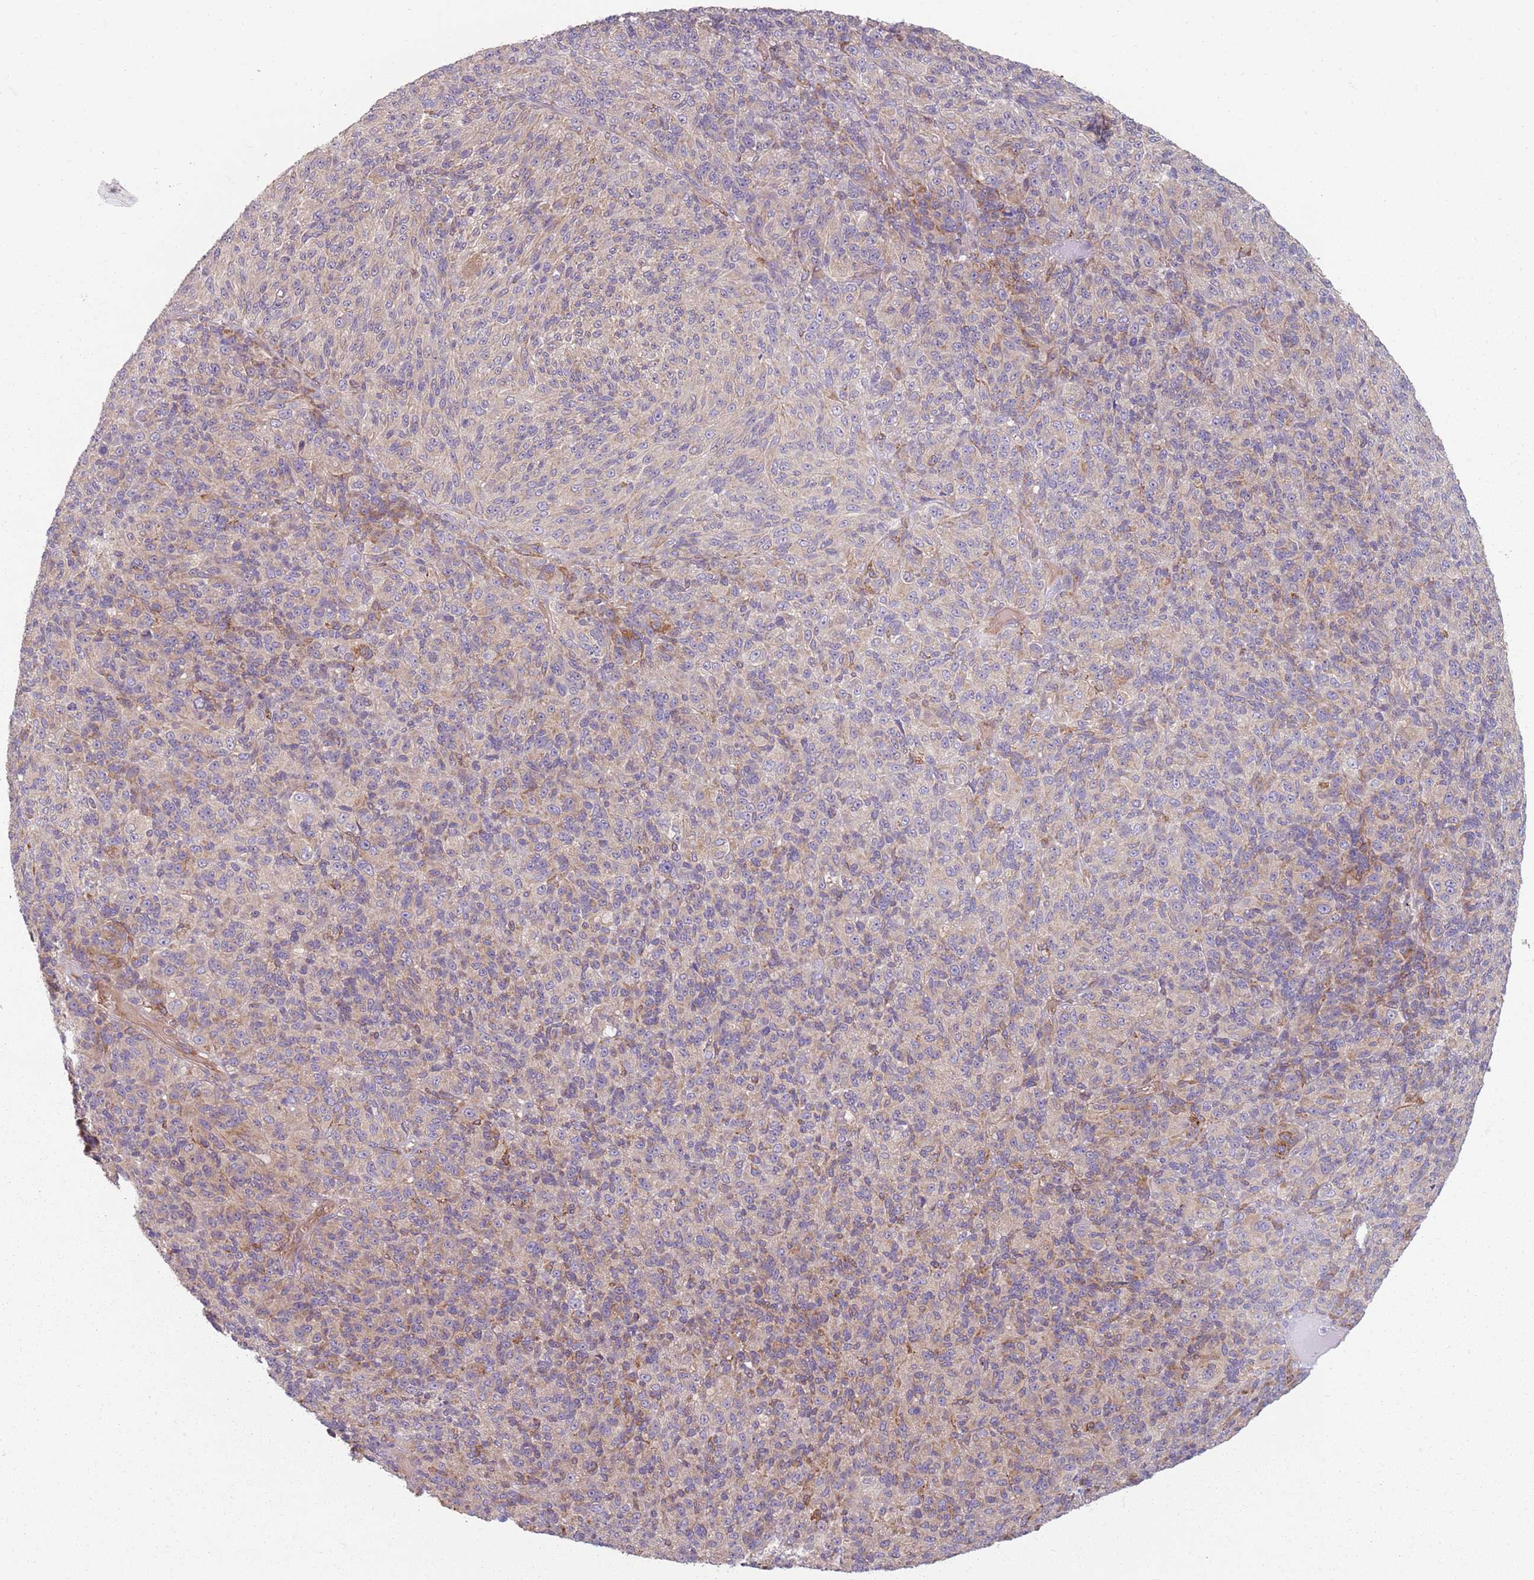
{"staining": {"intensity": "weak", "quantity": "<25%", "location": "cytoplasmic/membranous"}, "tissue": "melanoma", "cell_type": "Tumor cells", "image_type": "cancer", "snomed": [{"axis": "morphology", "description": "Malignant melanoma, Metastatic site"}, {"axis": "topography", "description": "Brain"}], "caption": "This is an IHC histopathology image of human melanoma. There is no expression in tumor cells.", "gene": "SPATA2", "patient": {"sex": "female", "age": 56}}